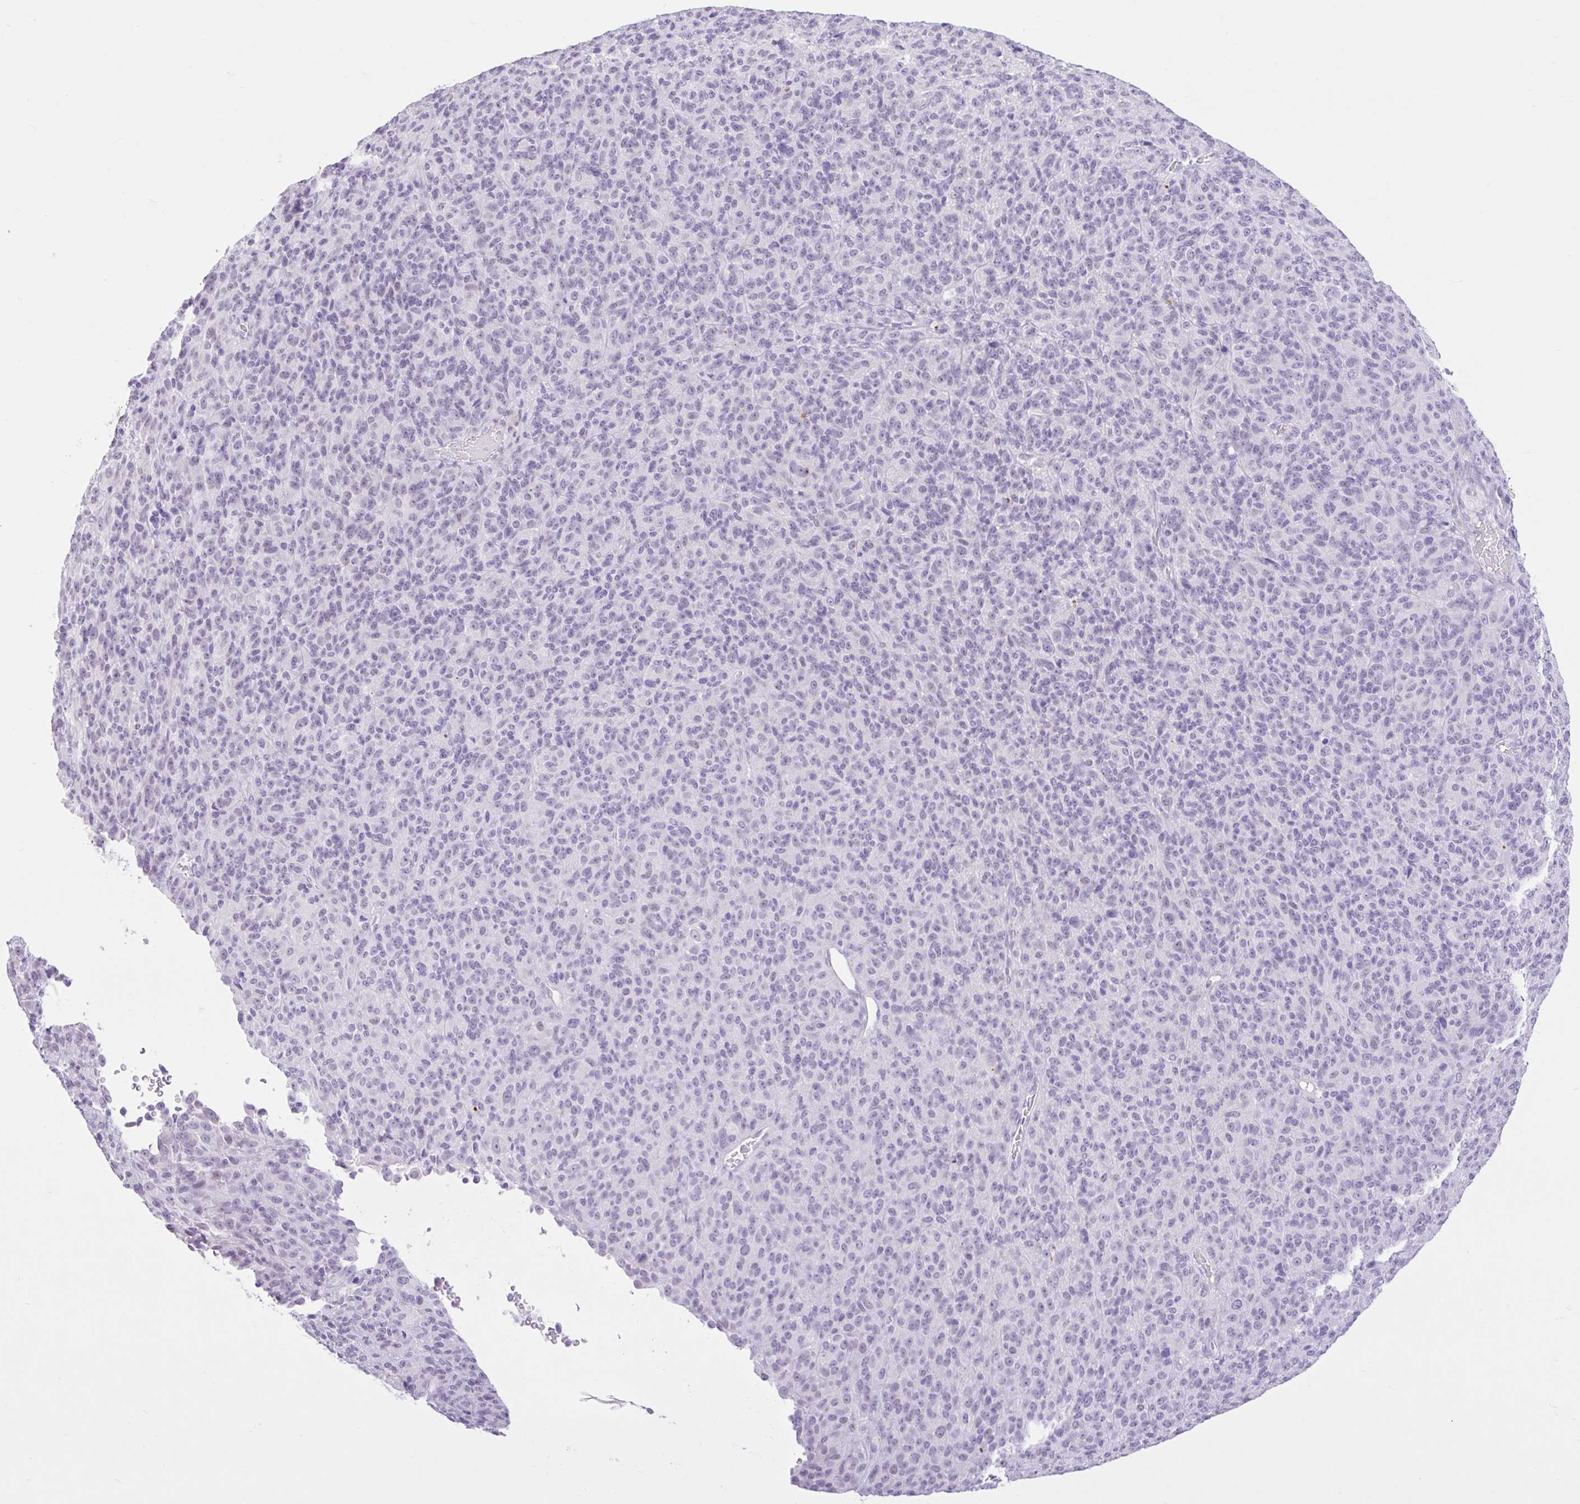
{"staining": {"intensity": "negative", "quantity": "none", "location": "none"}, "tissue": "melanoma", "cell_type": "Tumor cells", "image_type": "cancer", "snomed": [{"axis": "morphology", "description": "Malignant melanoma, Metastatic site"}, {"axis": "topography", "description": "Brain"}], "caption": "Histopathology image shows no protein positivity in tumor cells of malignant melanoma (metastatic site) tissue.", "gene": "REEP1", "patient": {"sex": "female", "age": 56}}